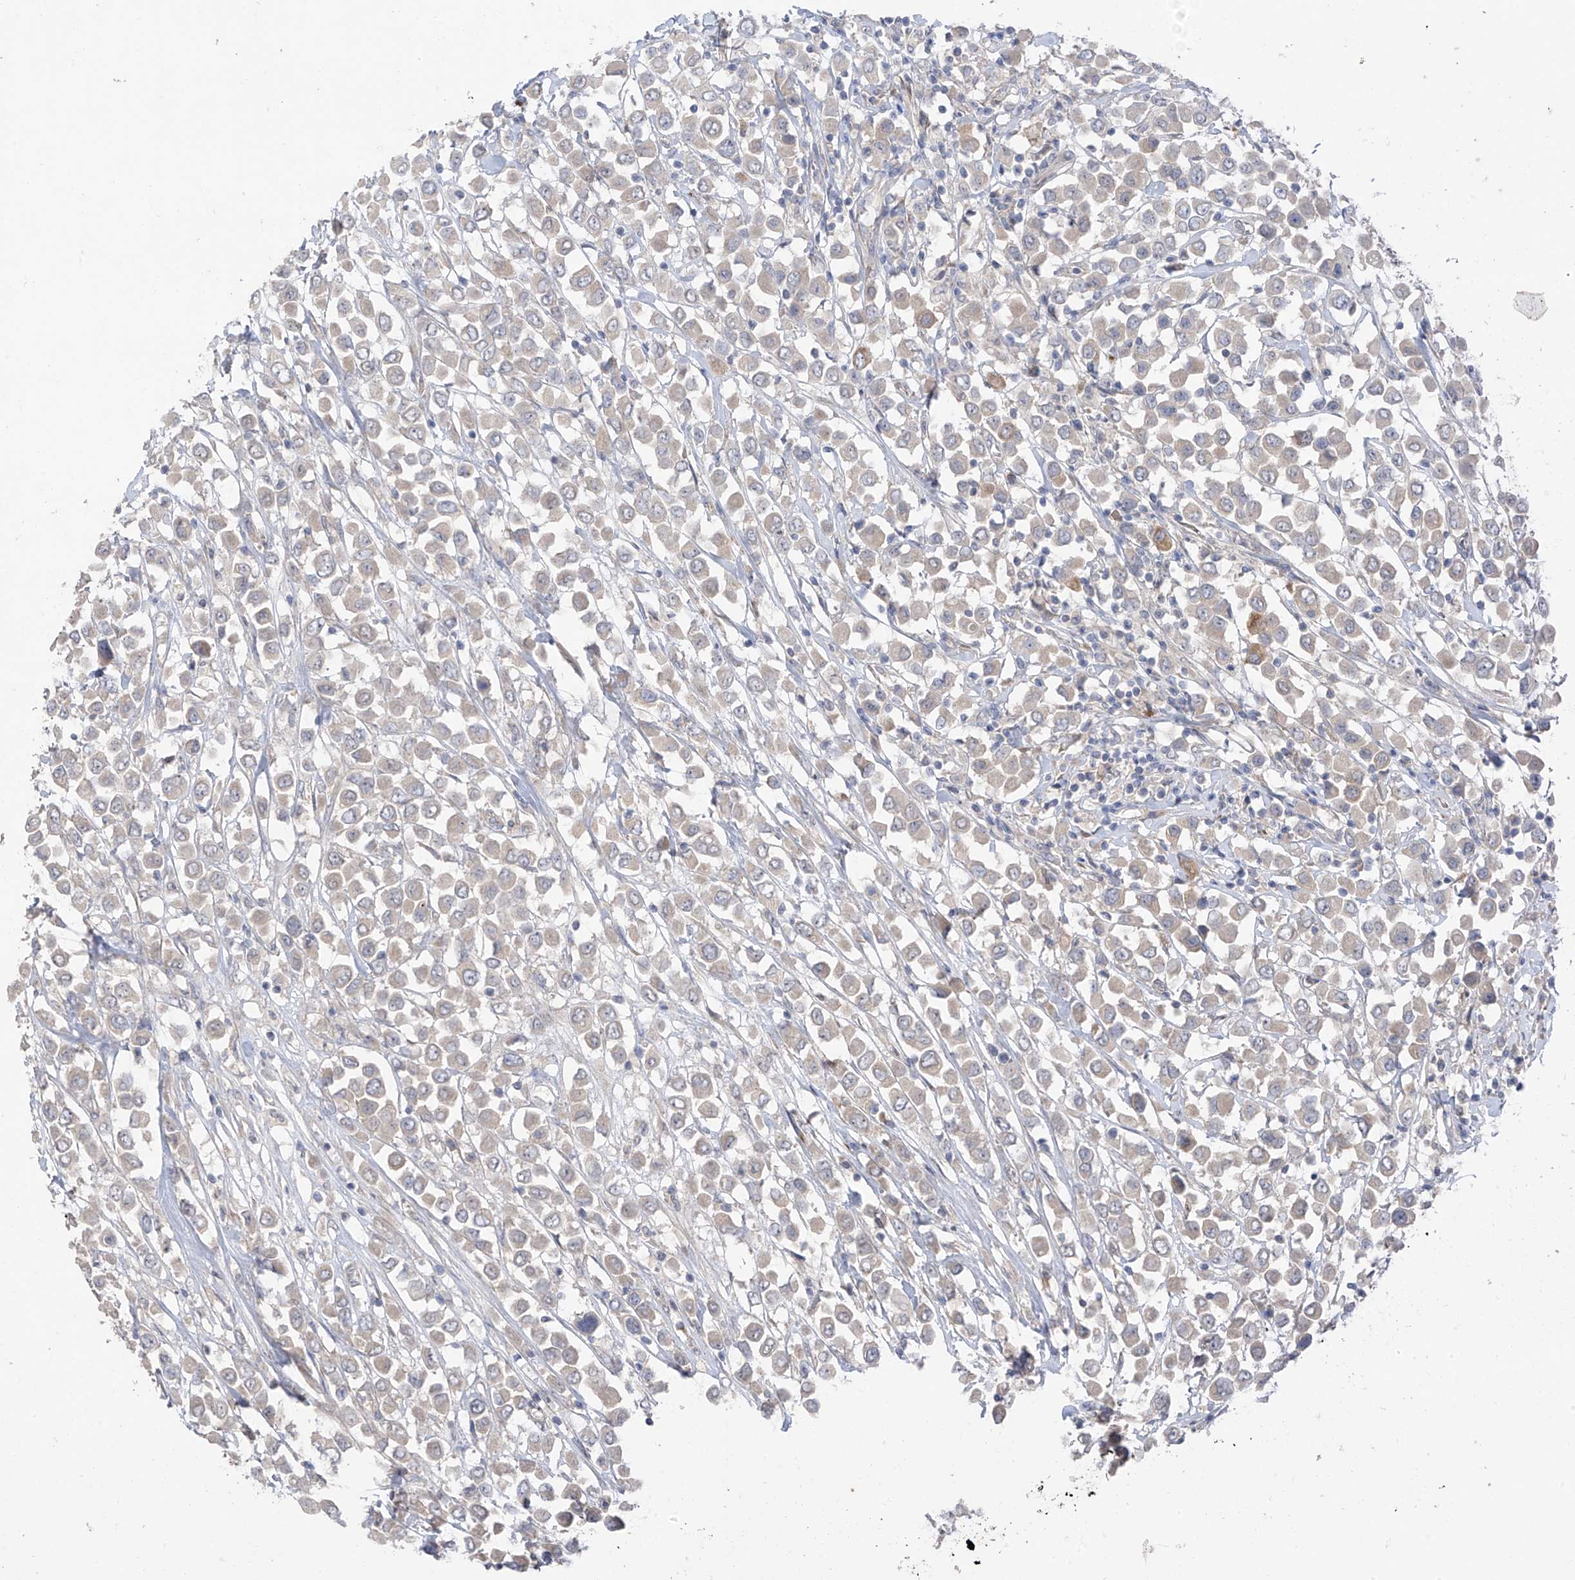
{"staining": {"intensity": "weak", "quantity": "<25%", "location": "cytoplasmic/membranous"}, "tissue": "breast cancer", "cell_type": "Tumor cells", "image_type": "cancer", "snomed": [{"axis": "morphology", "description": "Duct carcinoma"}, {"axis": "topography", "description": "Breast"}], "caption": "The histopathology image reveals no staining of tumor cells in invasive ductal carcinoma (breast). (DAB (3,3'-diaminobenzidine) immunohistochemistry (IHC), high magnification).", "gene": "NALCN", "patient": {"sex": "female", "age": 61}}